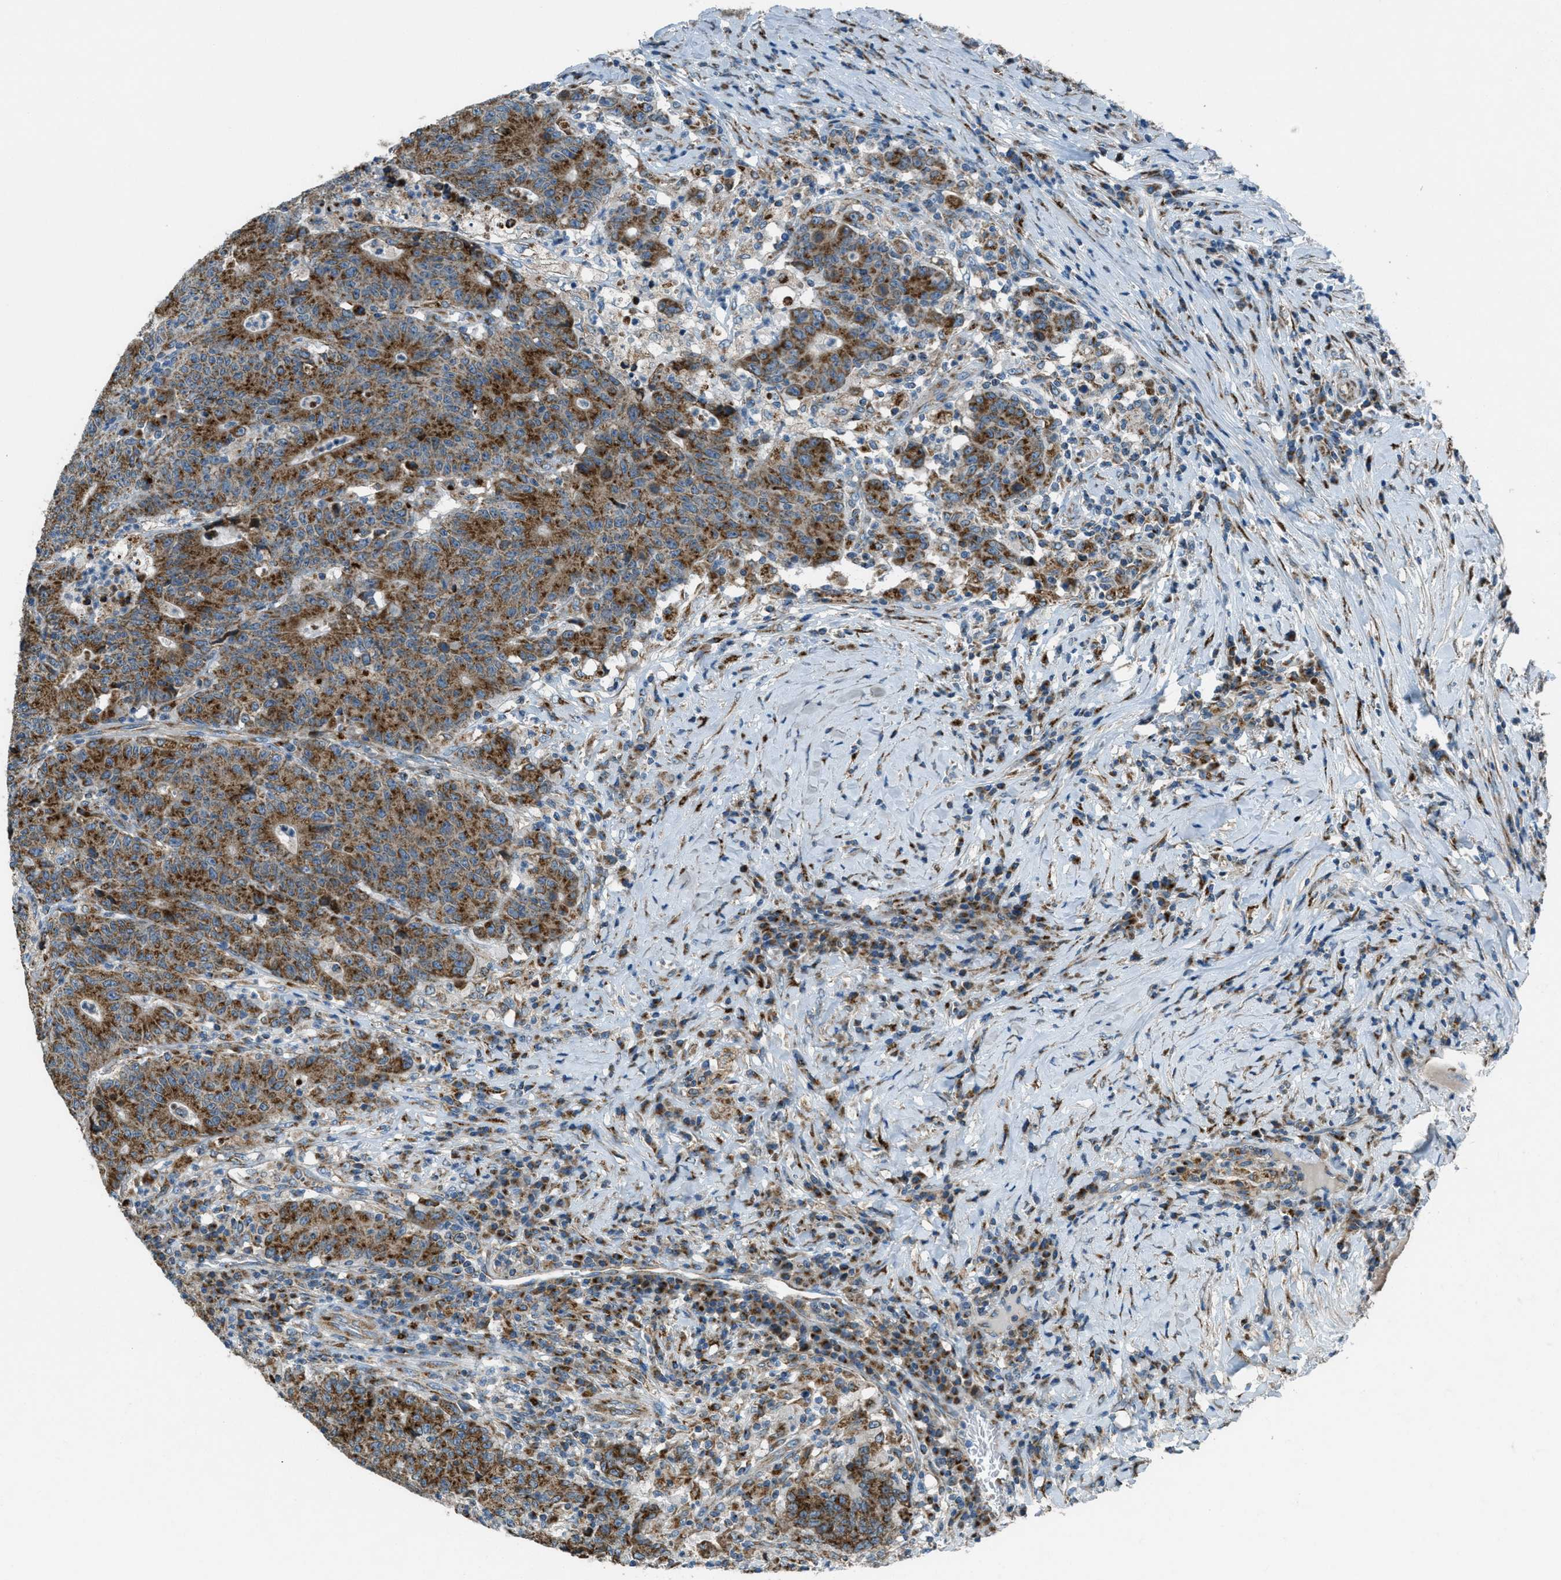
{"staining": {"intensity": "moderate", "quantity": ">75%", "location": "cytoplasmic/membranous"}, "tissue": "colorectal cancer", "cell_type": "Tumor cells", "image_type": "cancer", "snomed": [{"axis": "morphology", "description": "Normal tissue, NOS"}, {"axis": "morphology", "description": "Adenocarcinoma, NOS"}, {"axis": "topography", "description": "Colon"}], "caption": "Immunohistochemistry histopathology image of human colorectal cancer stained for a protein (brown), which displays medium levels of moderate cytoplasmic/membranous positivity in approximately >75% of tumor cells.", "gene": "BCKDK", "patient": {"sex": "female", "age": 75}}